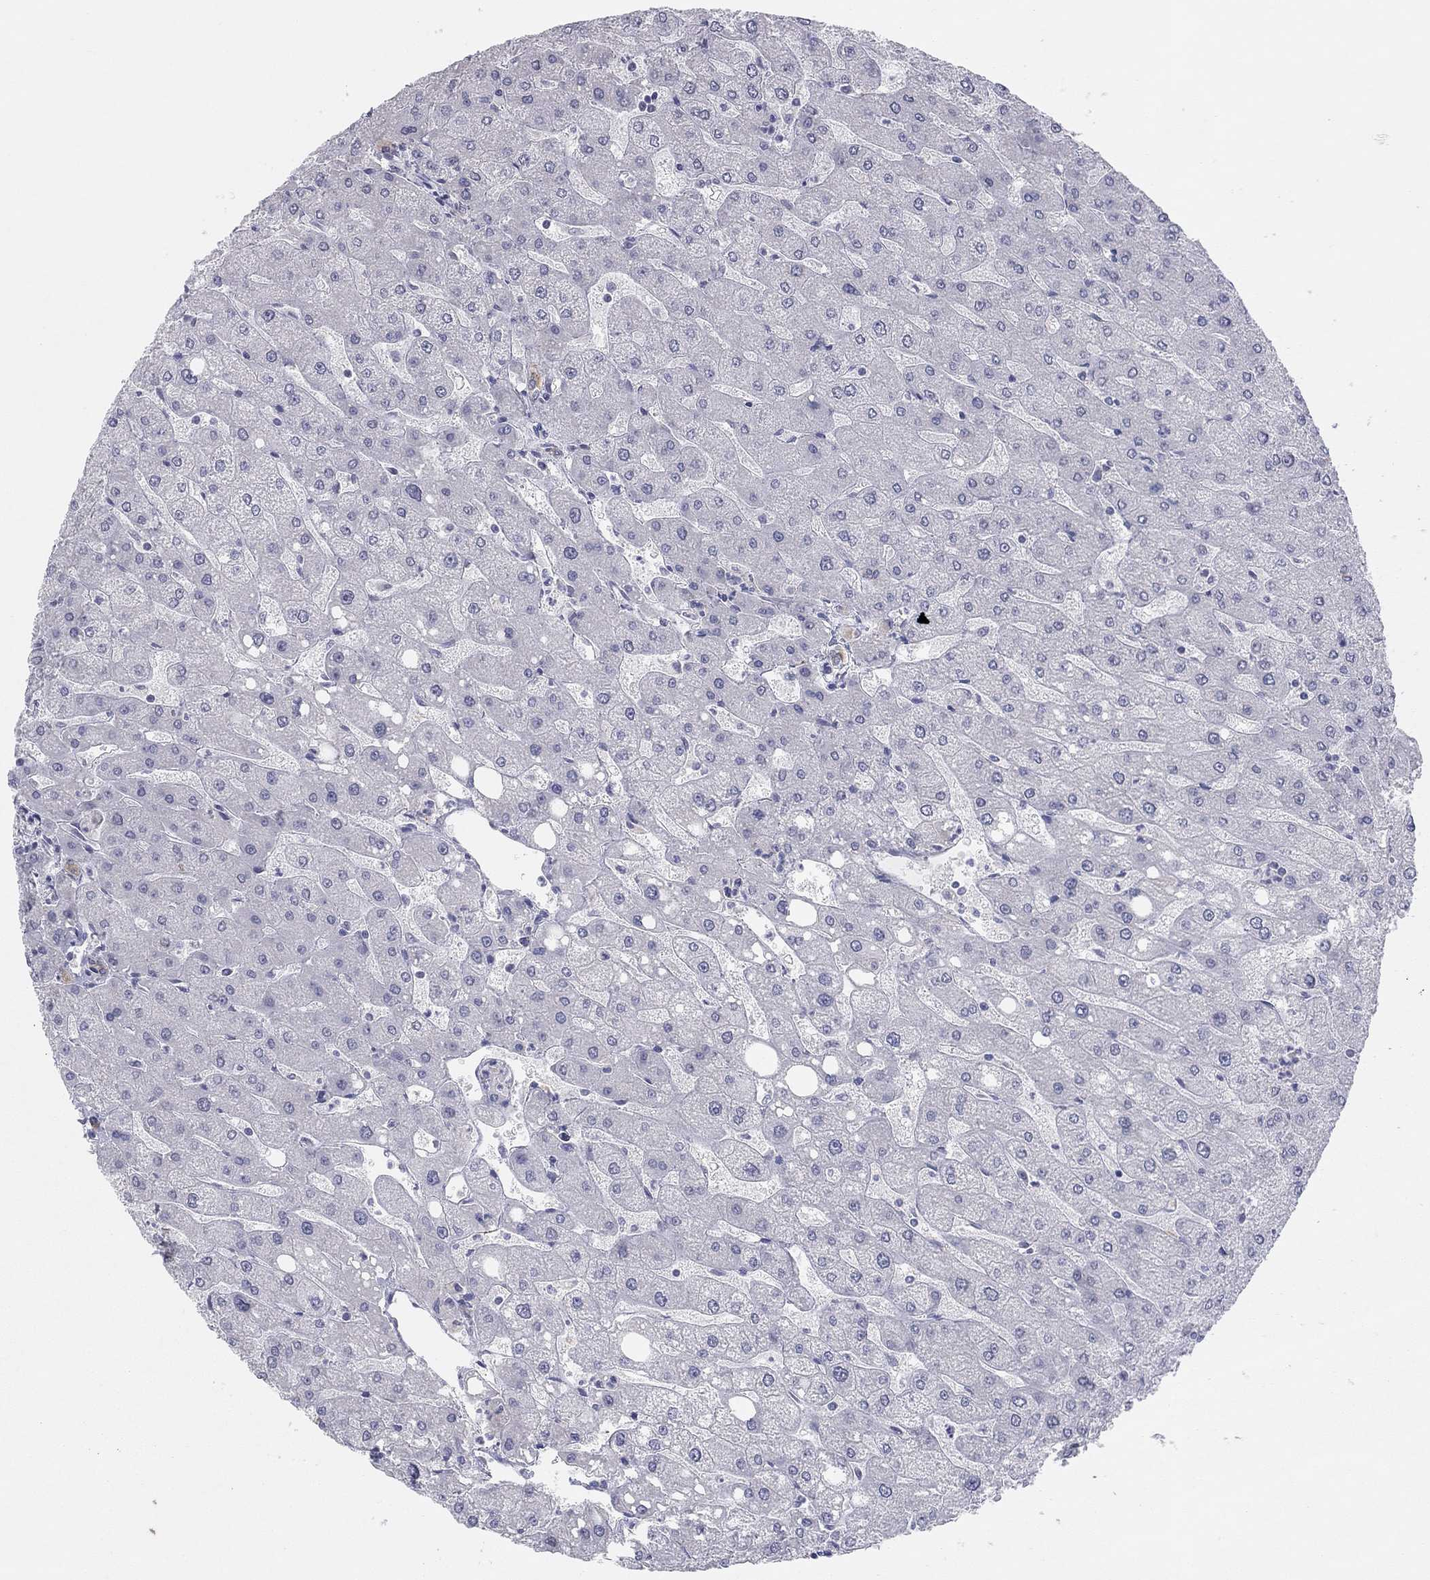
{"staining": {"intensity": "negative", "quantity": "none", "location": "none"}, "tissue": "liver", "cell_type": "Cholangiocytes", "image_type": "normal", "snomed": [{"axis": "morphology", "description": "Normal tissue, NOS"}, {"axis": "topography", "description": "Liver"}], "caption": "Immunohistochemistry photomicrograph of unremarkable human liver stained for a protein (brown), which shows no expression in cholangiocytes.", "gene": "SLC22A2", "patient": {"sex": "male", "age": 67}}